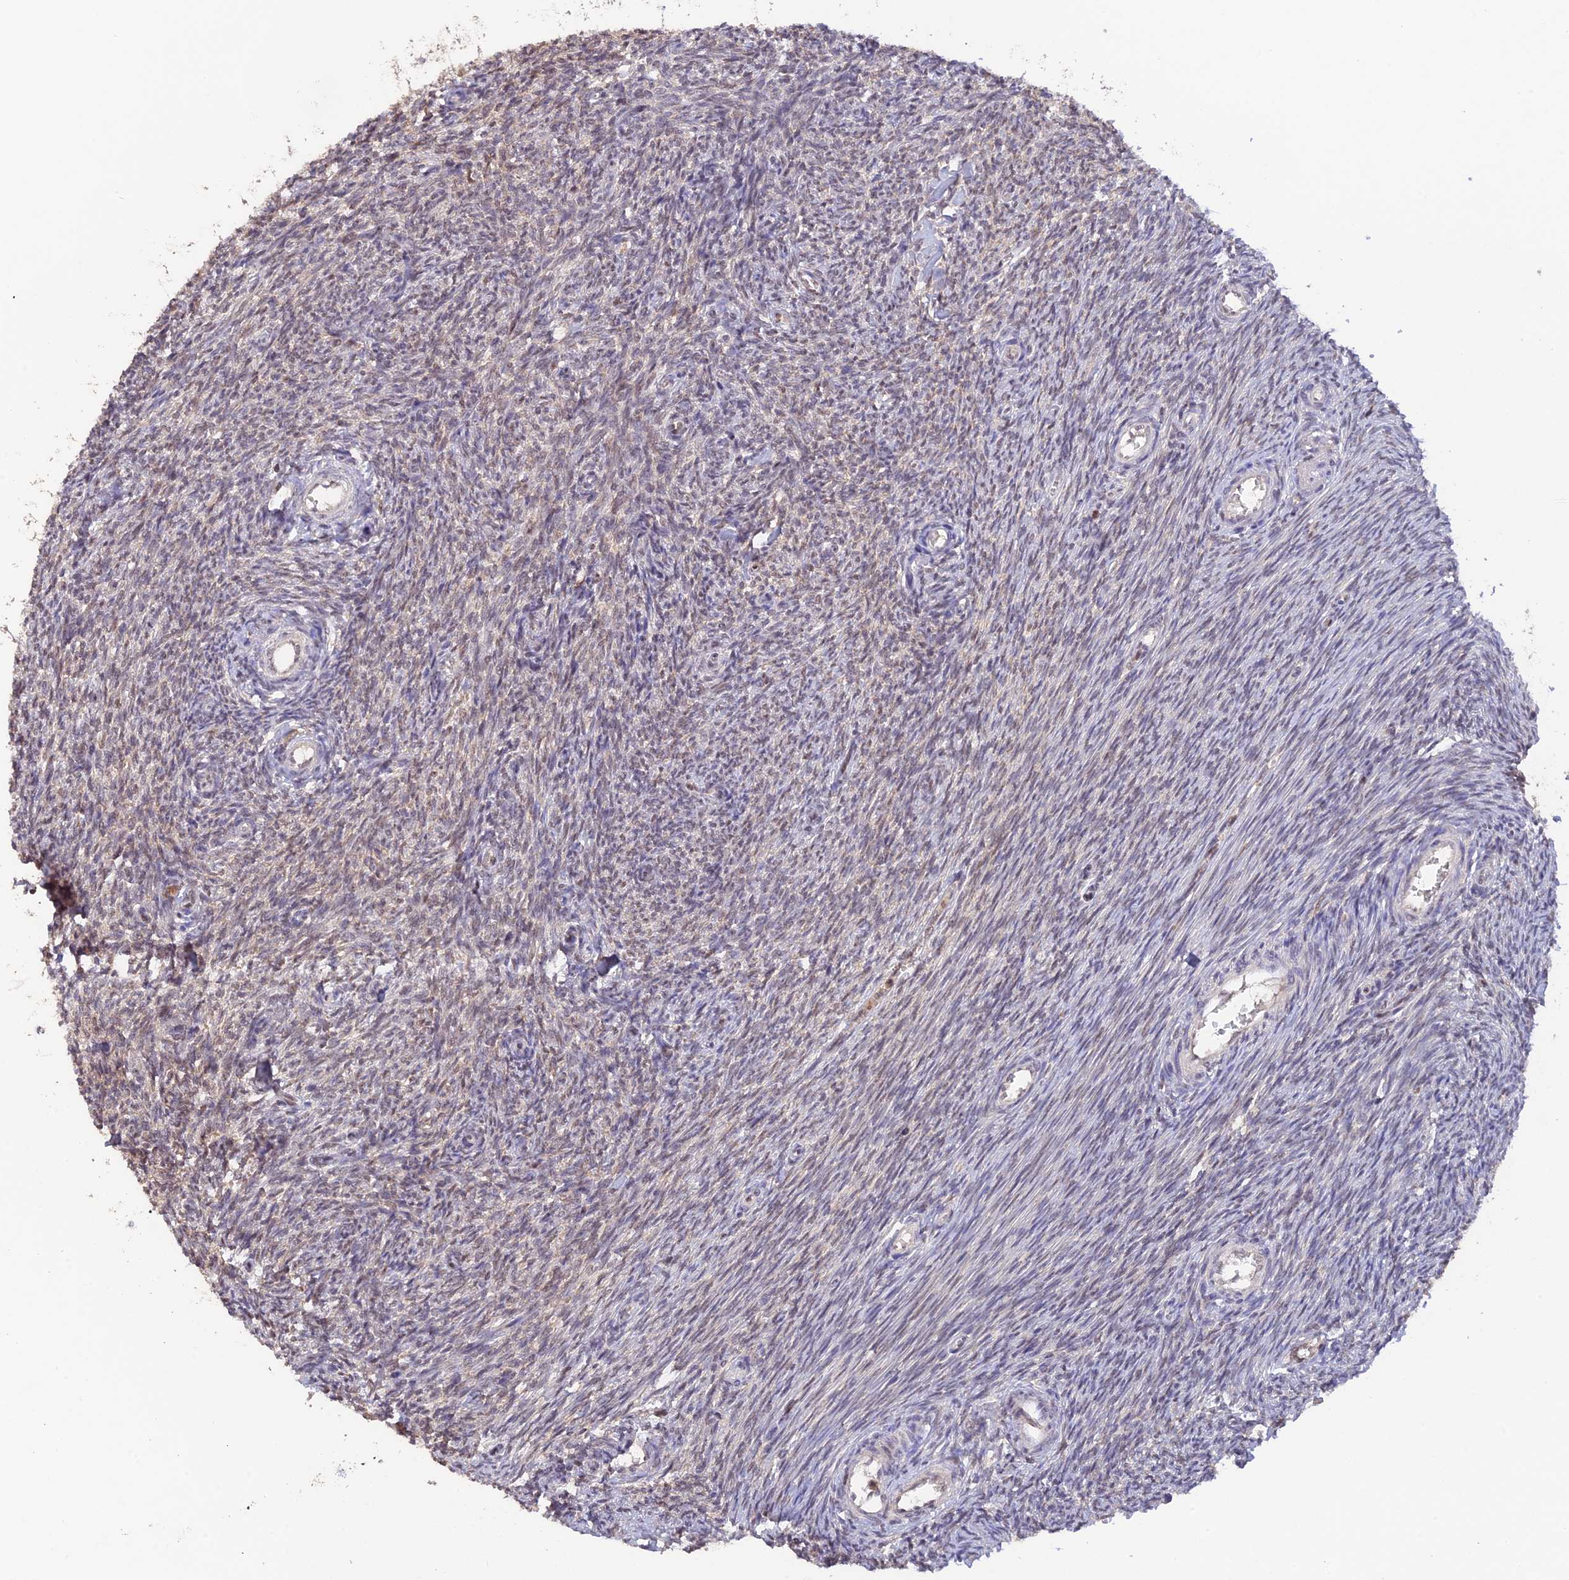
{"staining": {"intensity": "moderate", "quantity": ">75%", "location": "nuclear"}, "tissue": "ovary", "cell_type": "Follicle cells", "image_type": "normal", "snomed": [{"axis": "morphology", "description": "Normal tissue, NOS"}, {"axis": "topography", "description": "Ovary"}], "caption": "Moderate nuclear staining is seen in approximately >75% of follicle cells in benign ovary. The staining is performed using DAB brown chromogen to label protein expression. The nuclei are counter-stained blue using hematoxylin.", "gene": "ZNF436", "patient": {"sex": "female", "age": 44}}